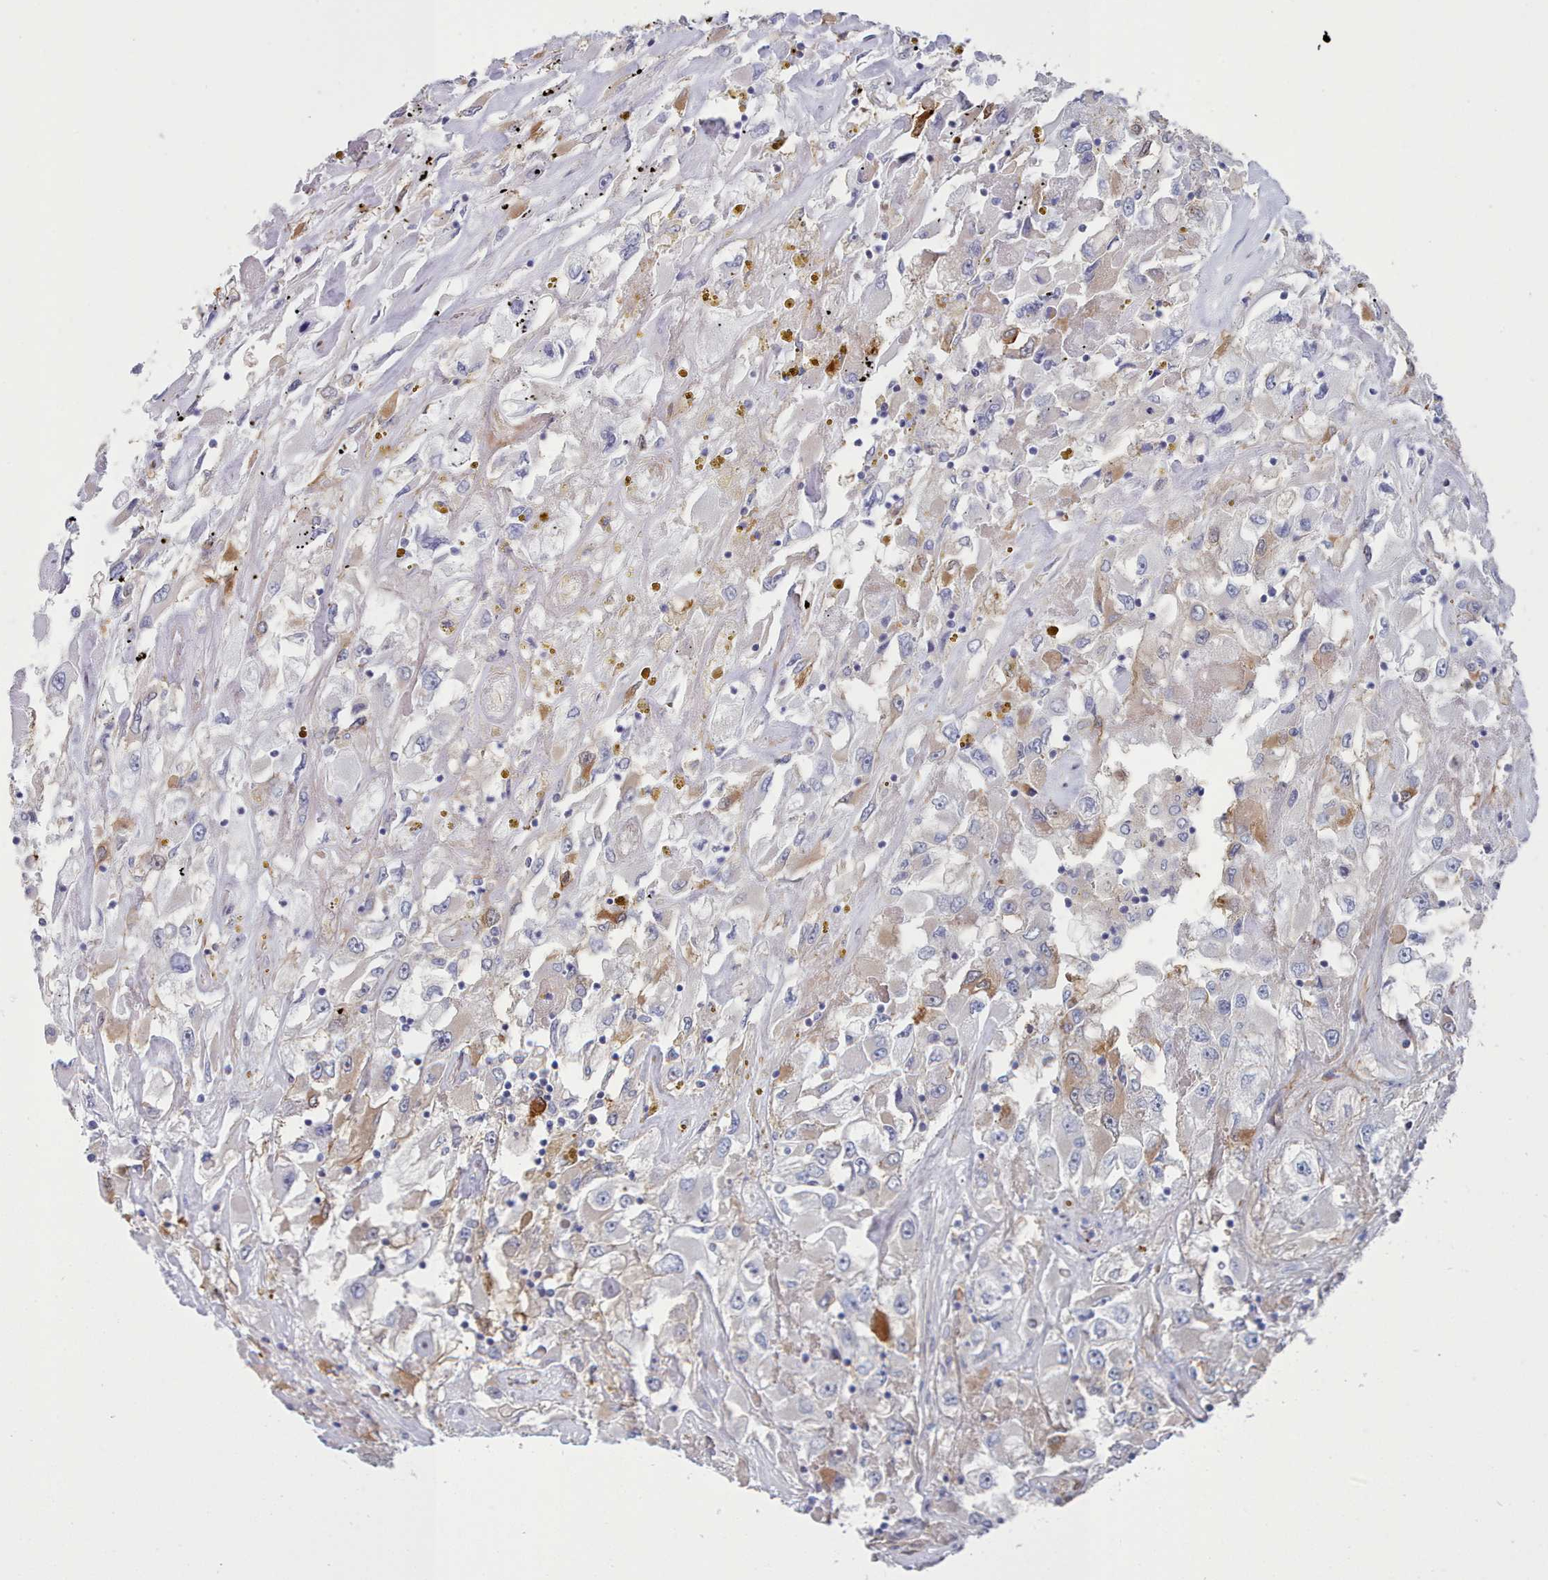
{"staining": {"intensity": "moderate", "quantity": "<25%", "location": "cytoplasmic/membranous"}, "tissue": "renal cancer", "cell_type": "Tumor cells", "image_type": "cancer", "snomed": [{"axis": "morphology", "description": "Adenocarcinoma, NOS"}, {"axis": "topography", "description": "Kidney"}], "caption": "An IHC histopathology image of tumor tissue is shown. Protein staining in brown labels moderate cytoplasmic/membranous positivity in renal adenocarcinoma within tumor cells. The protein is shown in brown color, while the nuclei are stained blue.", "gene": "G6PC1", "patient": {"sex": "female", "age": 52}}